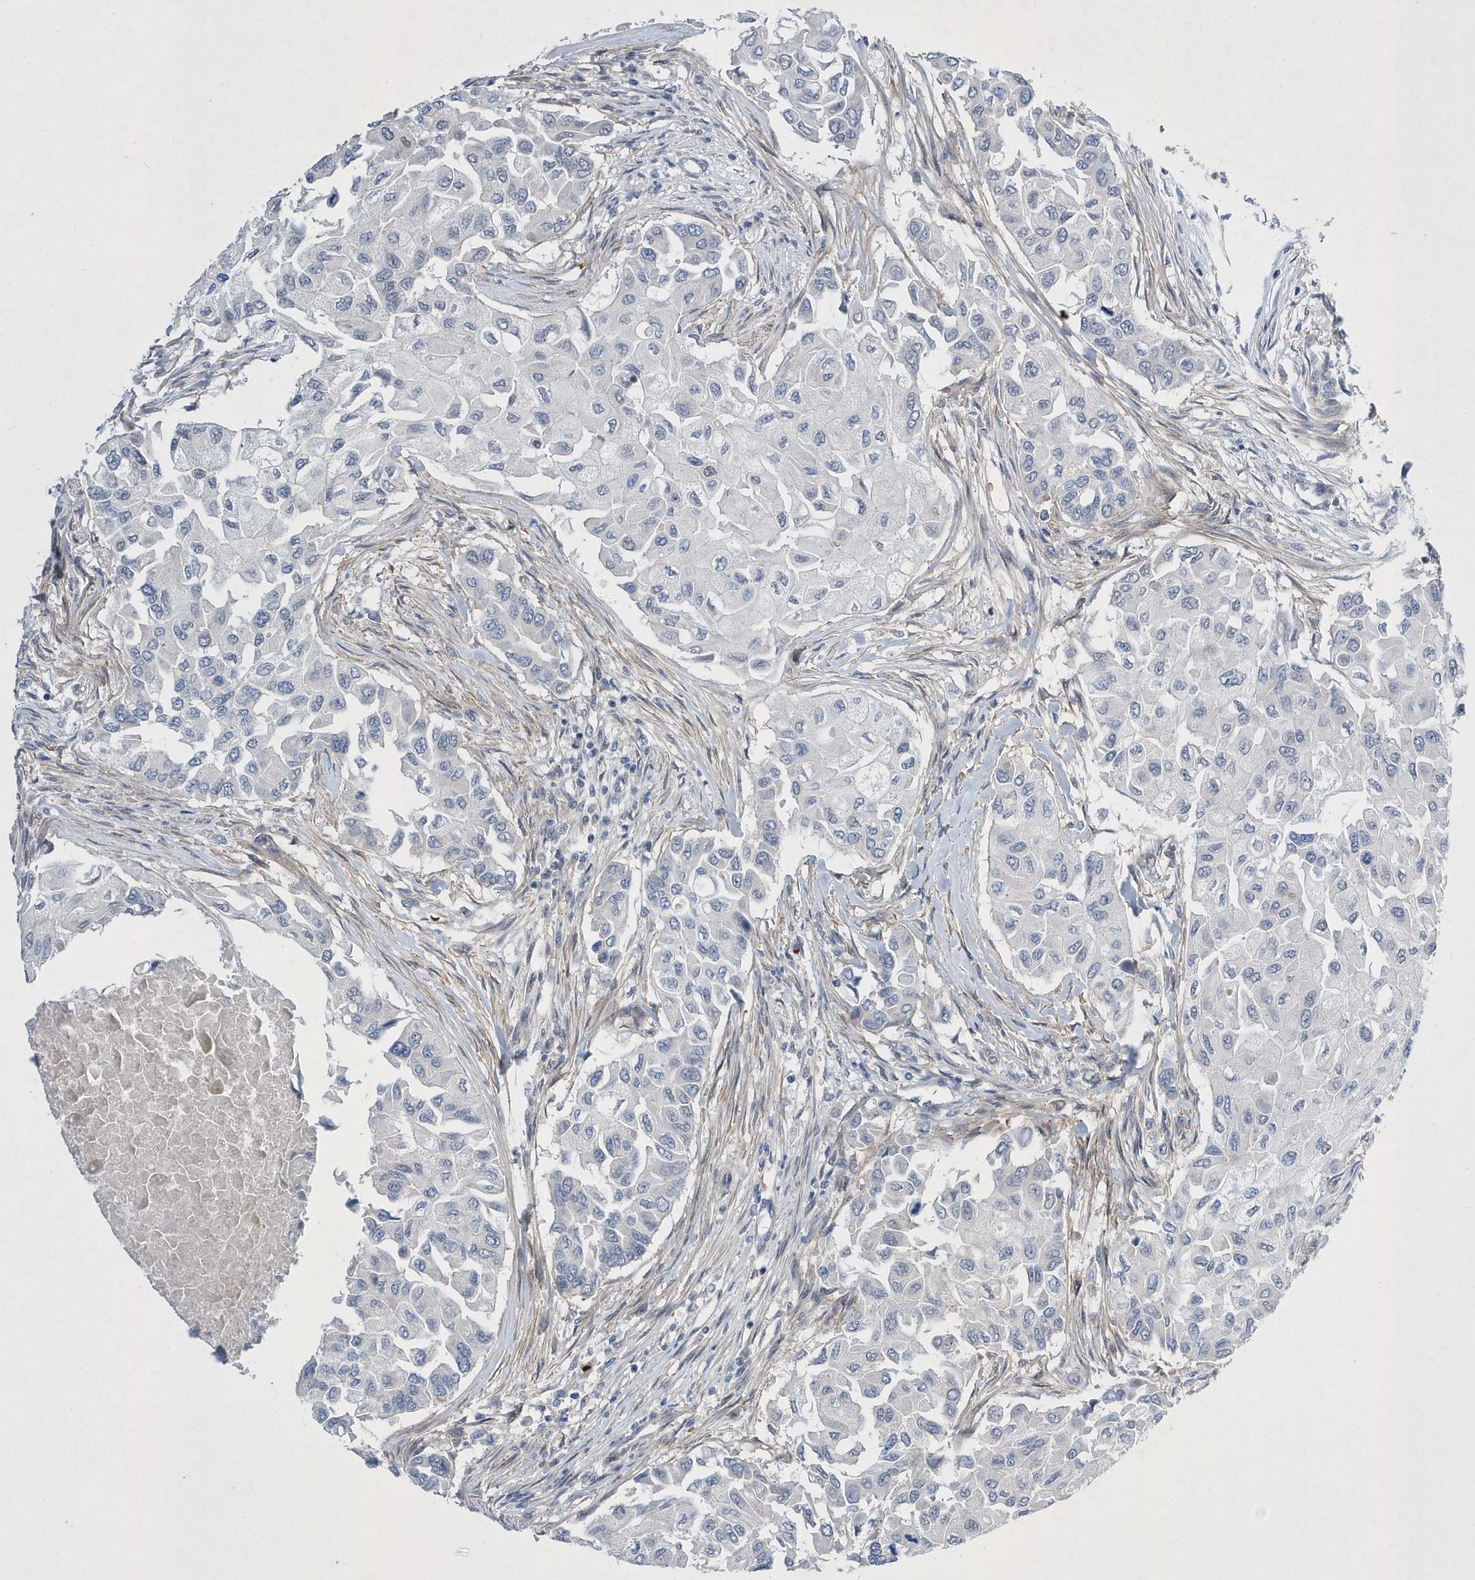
{"staining": {"intensity": "negative", "quantity": "none", "location": "none"}, "tissue": "breast cancer", "cell_type": "Tumor cells", "image_type": "cancer", "snomed": [{"axis": "morphology", "description": "Normal tissue, NOS"}, {"axis": "morphology", "description": "Duct carcinoma"}, {"axis": "topography", "description": "Breast"}], "caption": "Breast intraductal carcinoma was stained to show a protein in brown. There is no significant positivity in tumor cells.", "gene": "ZNF875", "patient": {"sex": "female", "age": 49}}